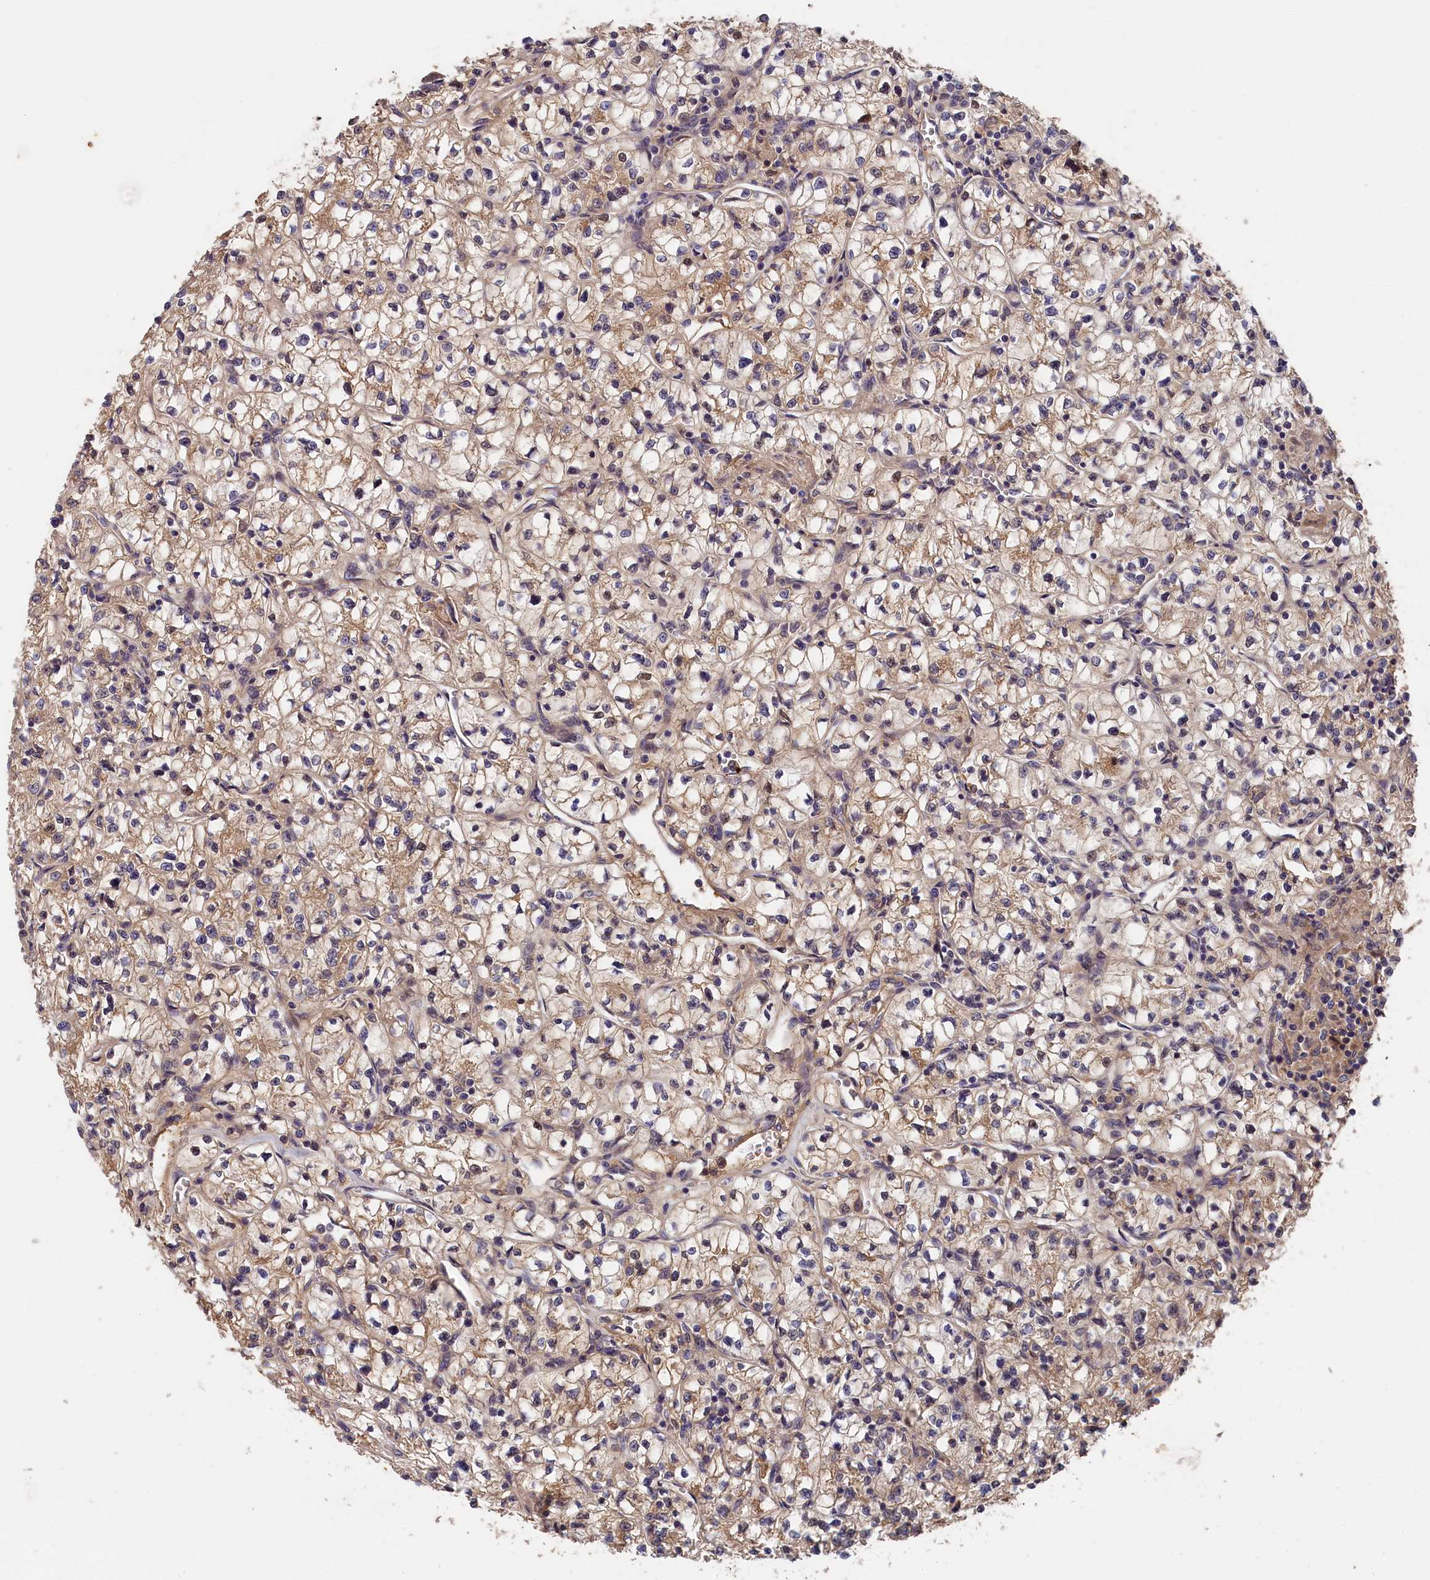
{"staining": {"intensity": "weak", "quantity": "25%-75%", "location": "cytoplasmic/membranous"}, "tissue": "renal cancer", "cell_type": "Tumor cells", "image_type": "cancer", "snomed": [{"axis": "morphology", "description": "Adenocarcinoma, NOS"}, {"axis": "topography", "description": "Kidney"}], "caption": "This is an image of immunohistochemistry (IHC) staining of renal cancer (adenocarcinoma), which shows weak staining in the cytoplasmic/membranous of tumor cells.", "gene": "ITIH1", "patient": {"sex": "female", "age": 64}}